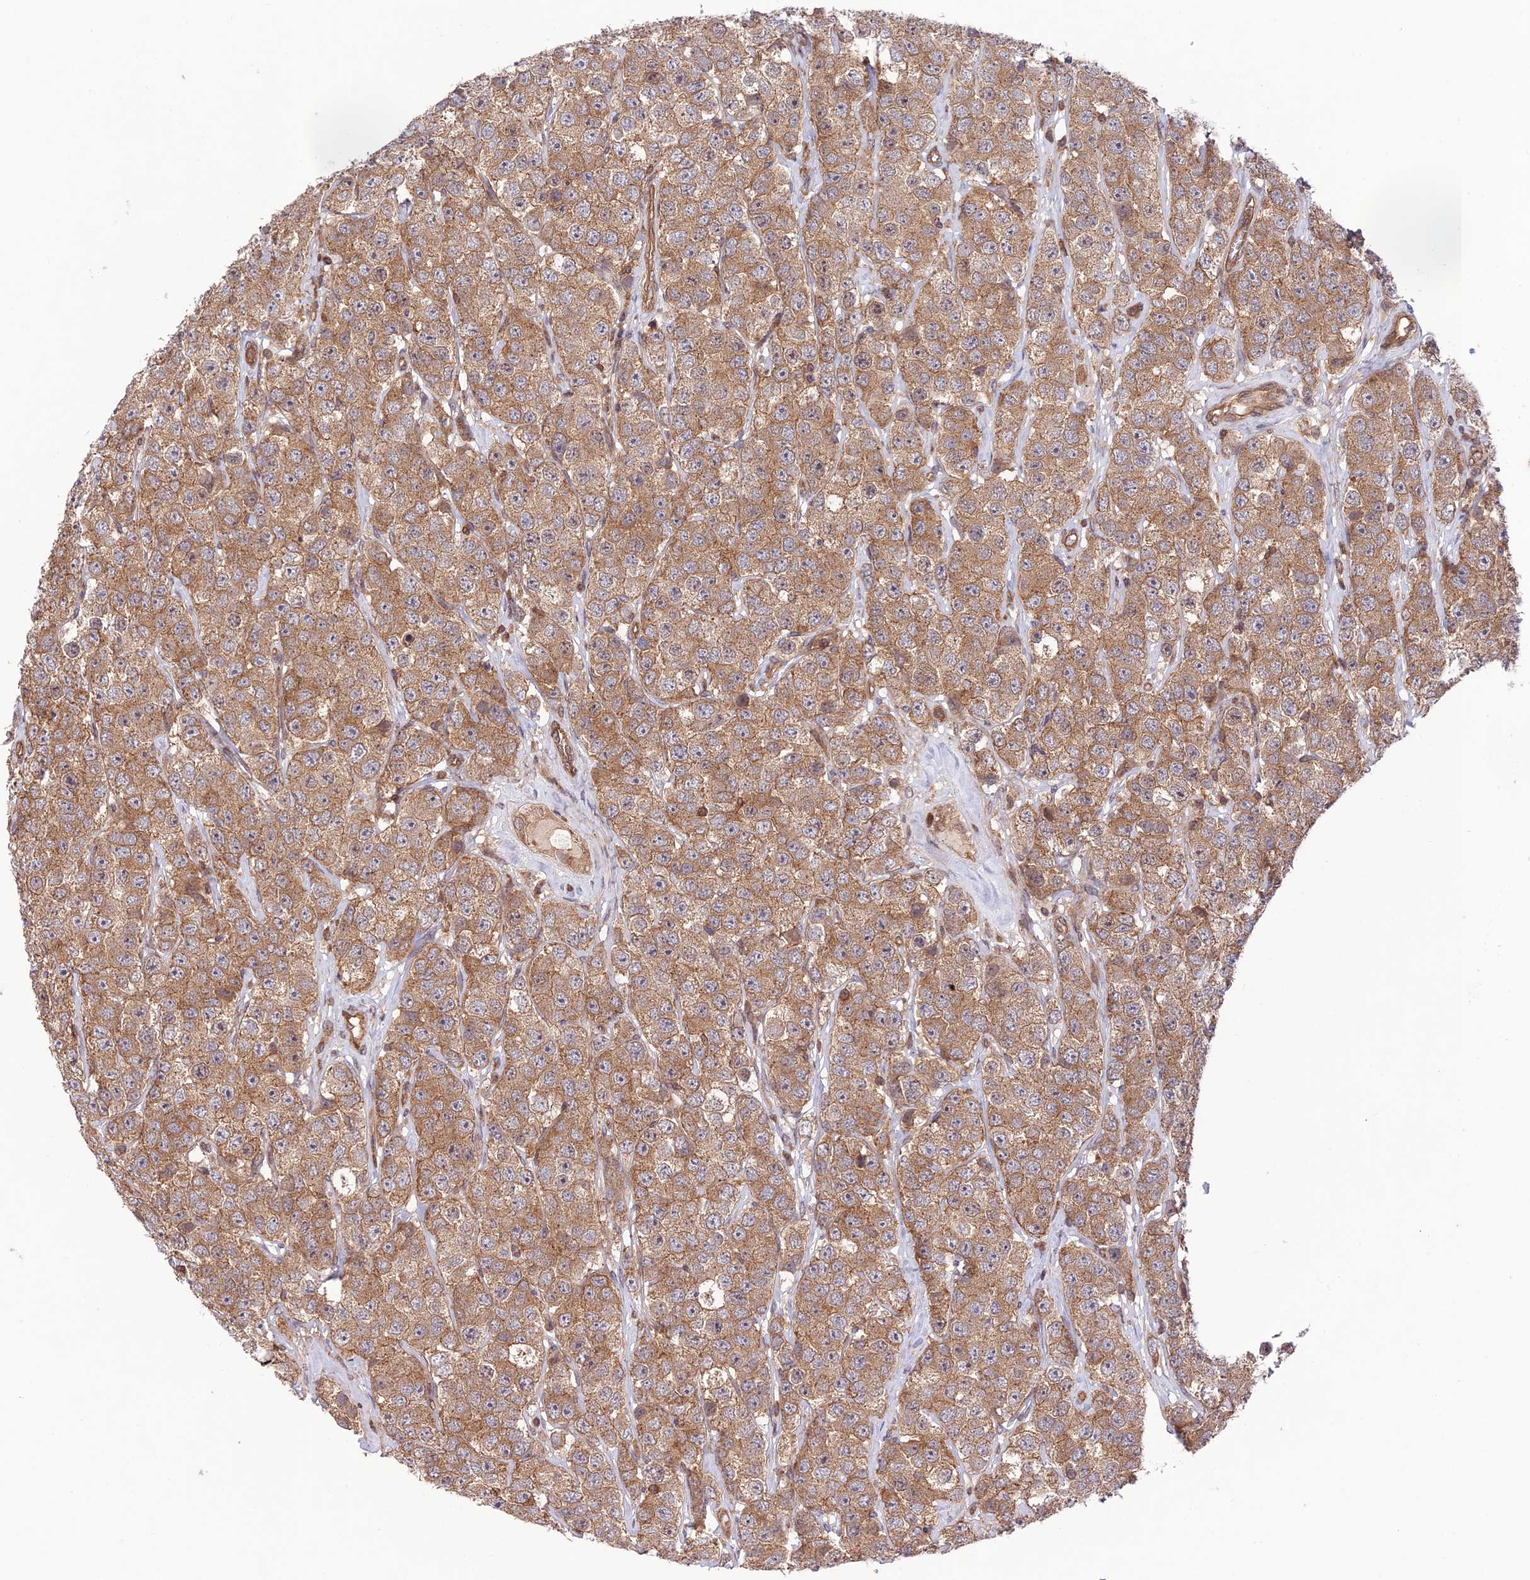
{"staining": {"intensity": "moderate", "quantity": ">75%", "location": "cytoplasmic/membranous"}, "tissue": "testis cancer", "cell_type": "Tumor cells", "image_type": "cancer", "snomed": [{"axis": "morphology", "description": "Seminoma, NOS"}, {"axis": "topography", "description": "Testis"}], "caption": "Brown immunohistochemical staining in human testis cancer (seminoma) exhibits moderate cytoplasmic/membranous expression in about >75% of tumor cells.", "gene": "FCHSD1", "patient": {"sex": "male", "age": 28}}